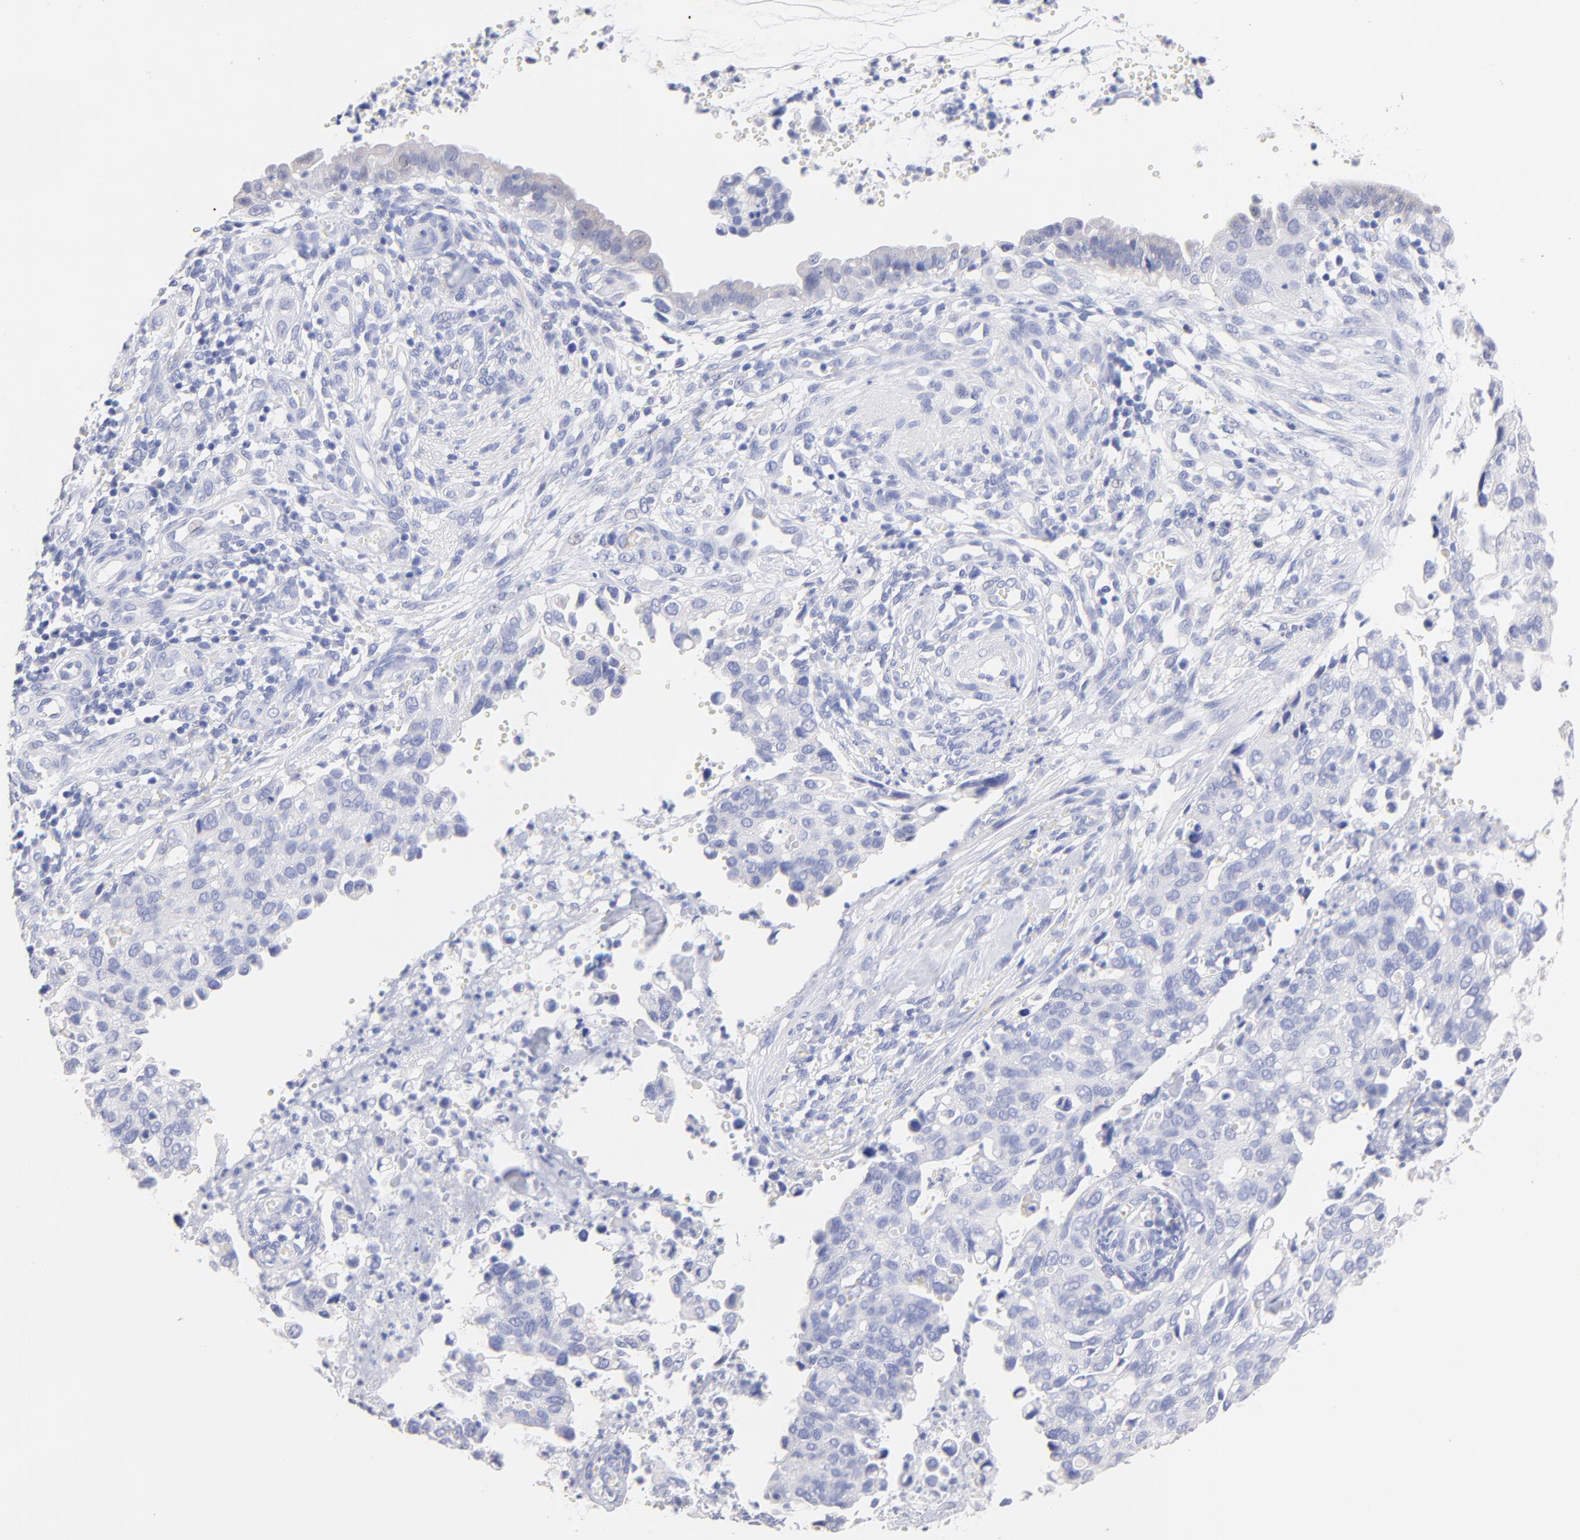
{"staining": {"intensity": "negative", "quantity": "none", "location": "none"}, "tissue": "cervical cancer", "cell_type": "Tumor cells", "image_type": "cancer", "snomed": [{"axis": "morphology", "description": "Normal tissue, NOS"}, {"axis": "morphology", "description": "Squamous cell carcinoma, NOS"}, {"axis": "topography", "description": "Cervix"}], "caption": "A high-resolution histopathology image shows immunohistochemistry staining of cervical cancer (squamous cell carcinoma), which exhibits no significant positivity in tumor cells.", "gene": "CFAP57", "patient": {"sex": "female", "age": 45}}